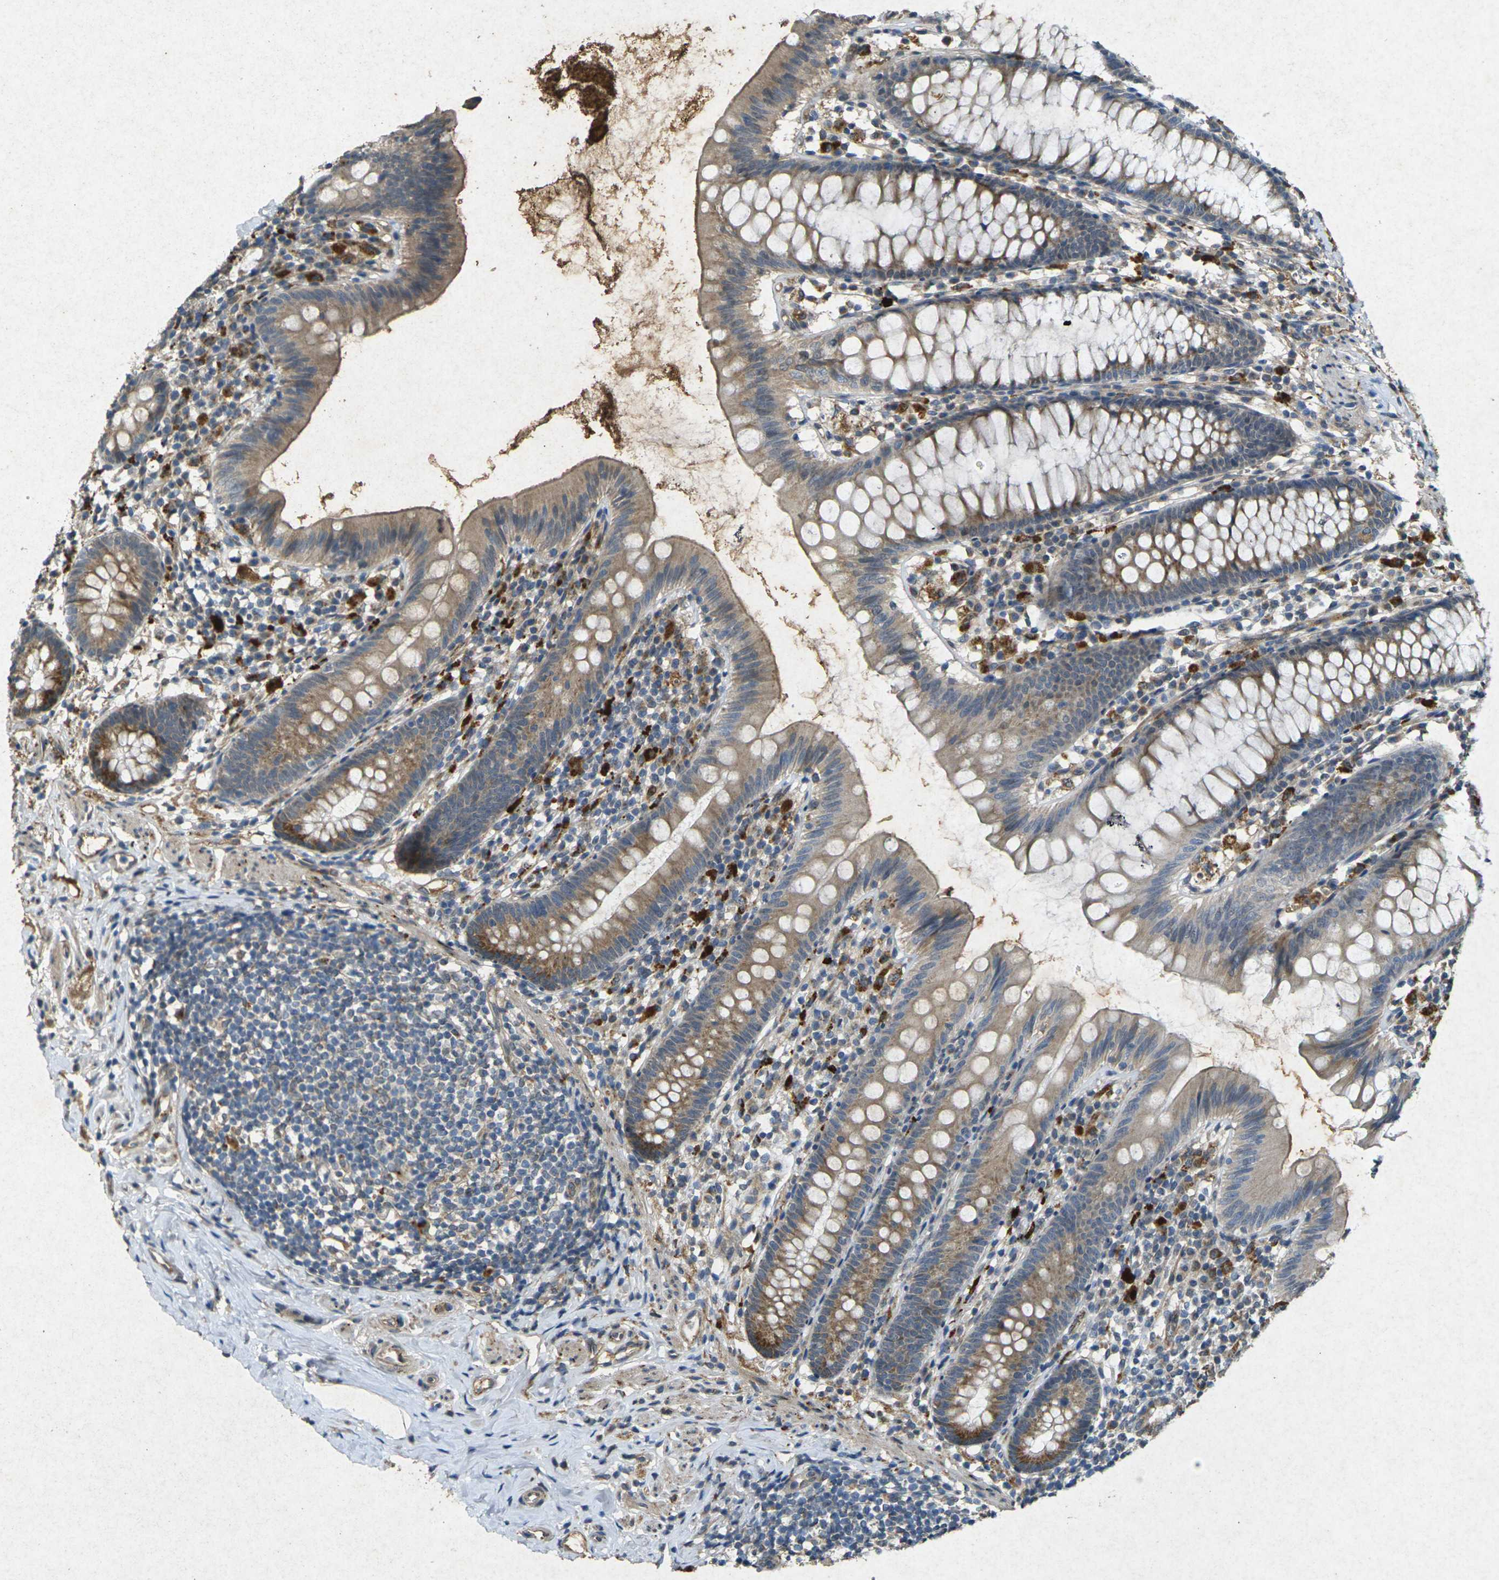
{"staining": {"intensity": "moderate", "quantity": ">75%", "location": "cytoplasmic/membranous"}, "tissue": "appendix", "cell_type": "Glandular cells", "image_type": "normal", "snomed": [{"axis": "morphology", "description": "Normal tissue, NOS"}, {"axis": "topography", "description": "Appendix"}], "caption": "Immunohistochemistry (IHC) photomicrograph of normal appendix stained for a protein (brown), which shows medium levels of moderate cytoplasmic/membranous positivity in approximately >75% of glandular cells.", "gene": "RGMA", "patient": {"sex": "male", "age": 52}}